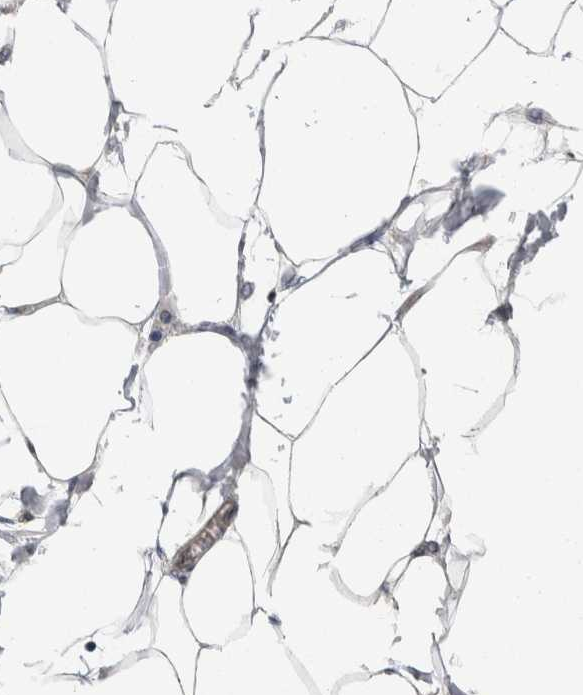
{"staining": {"intensity": "weak", "quantity": "<25%", "location": "nuclear"}, "tissue": "adipose tissue", "cell_type": "Adipocytes", "image_type": "normal", "snomed": [{"axis": "morphology", "description": "Normal tissue, NOS"}, {"axis": "morphology", "description": "Adenocarcinoma, NOS"}, {"axis": "topography", "description": "Colon"}, {"axis": "topography", "description": "Peripheral nerve tissue"}], "caption": "An image of human adipose tissue is negative for staining in adipocytes. The staining was performed using DAB to visualize the protein expression in brown, while the nuclei were stained in blue with hematoxylin (Magnification: 20x).", "gene": "TAX1BP1", "patient": {"sex": "male", "age": 14}}